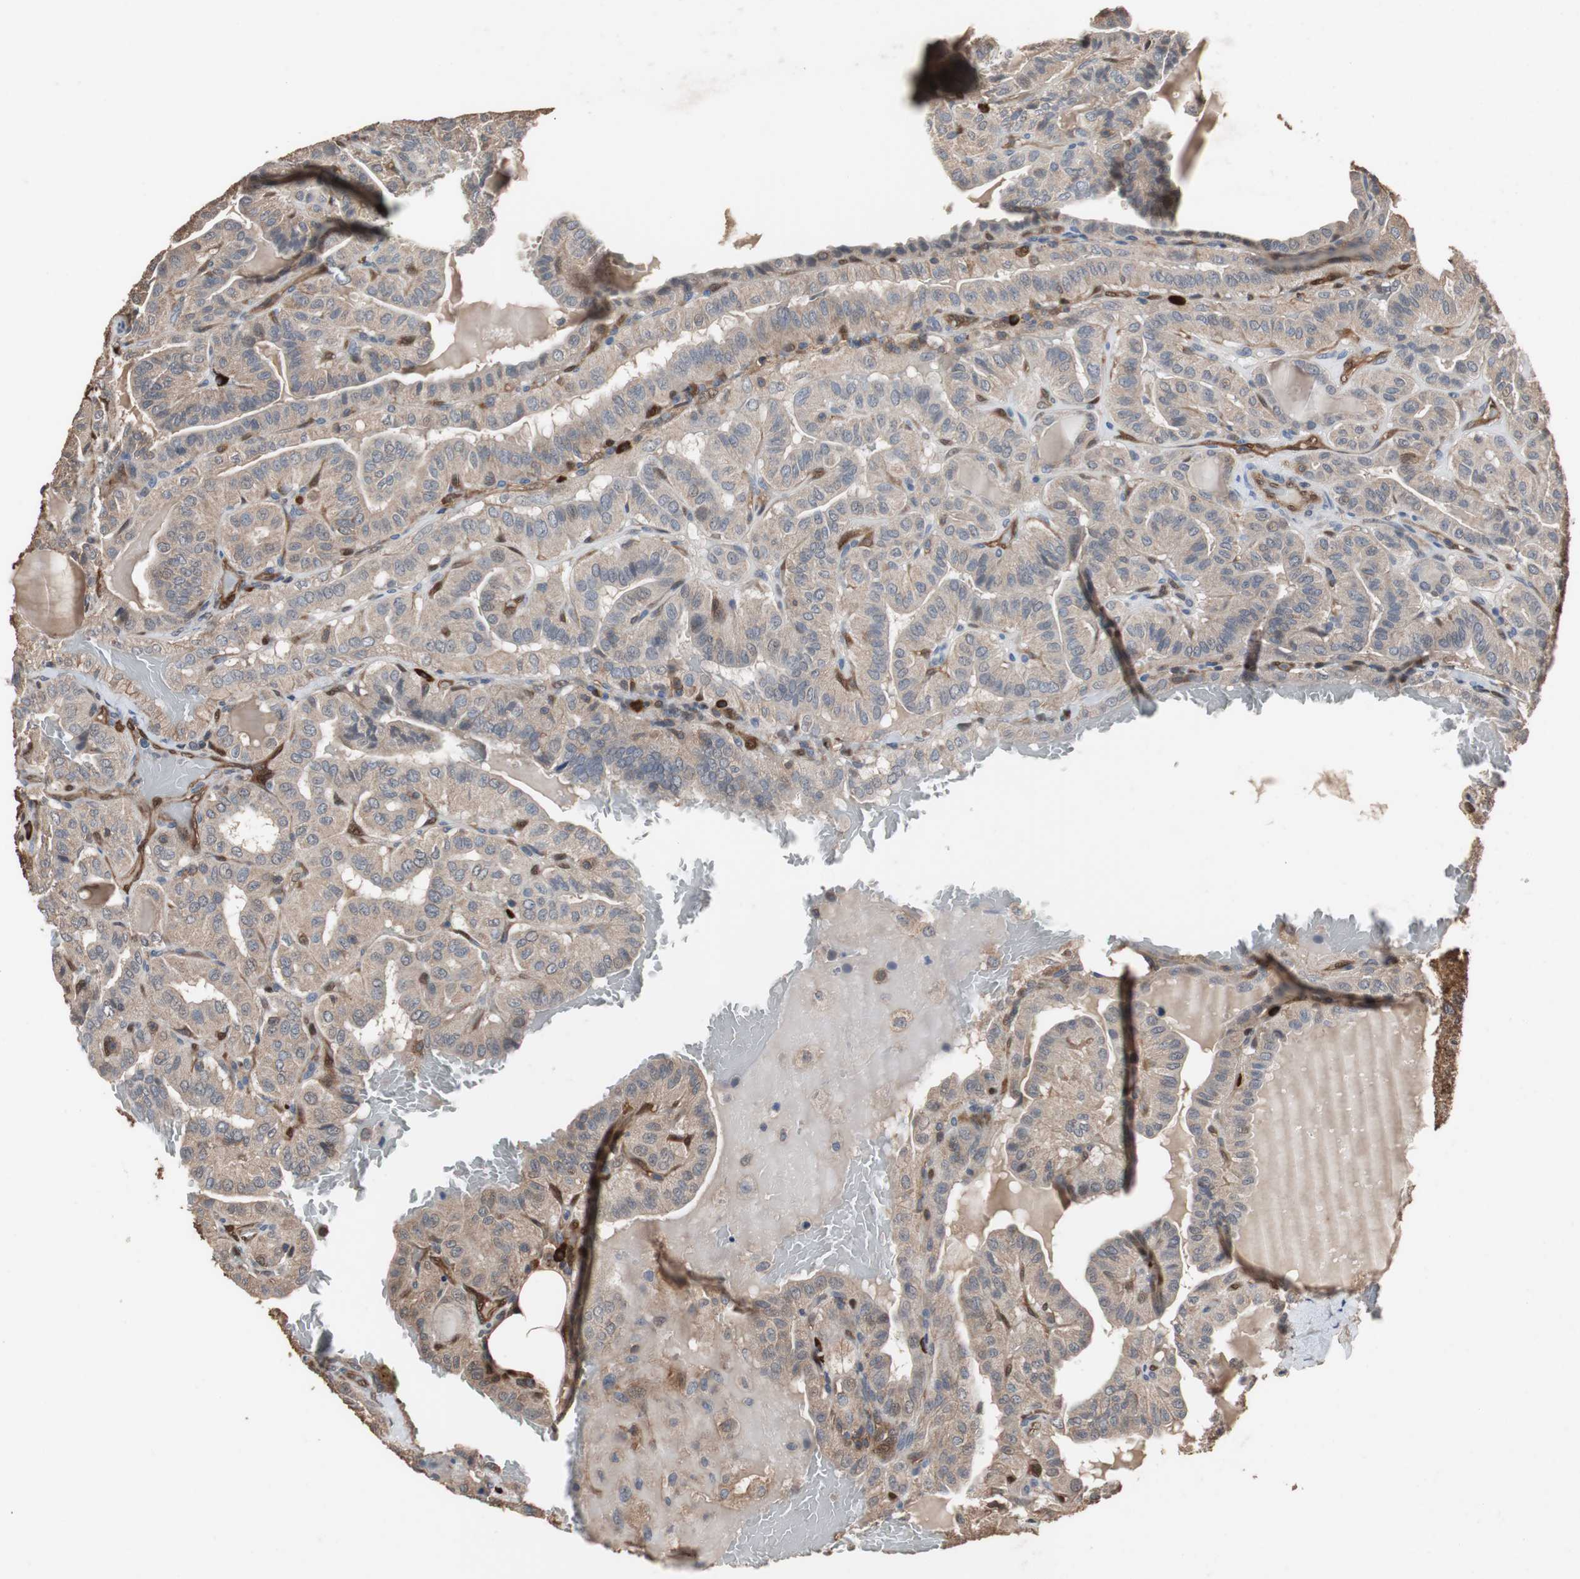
{"staining": {"intensity": "weak", "quantity": ">75%", "location": "cytoplasmic/membranous"}, "tissue": "thyroid cancer", "cell_type": "Tumor cells", "image_type": "cancer", "snomed": [{"axis": "morphology", "description": "Papillary adenocarcinoma, NOS"}, {"axis": "topography", "description": "Thyroid gland"}], "caption": "Brown immunohistochemical staining in human thyroid cancer reveals weak cytoplasmic/membranous staining in about >75% of tumor cells.", "gene": "NDRG1", "patient": {"sex": "male", "age": 77}}